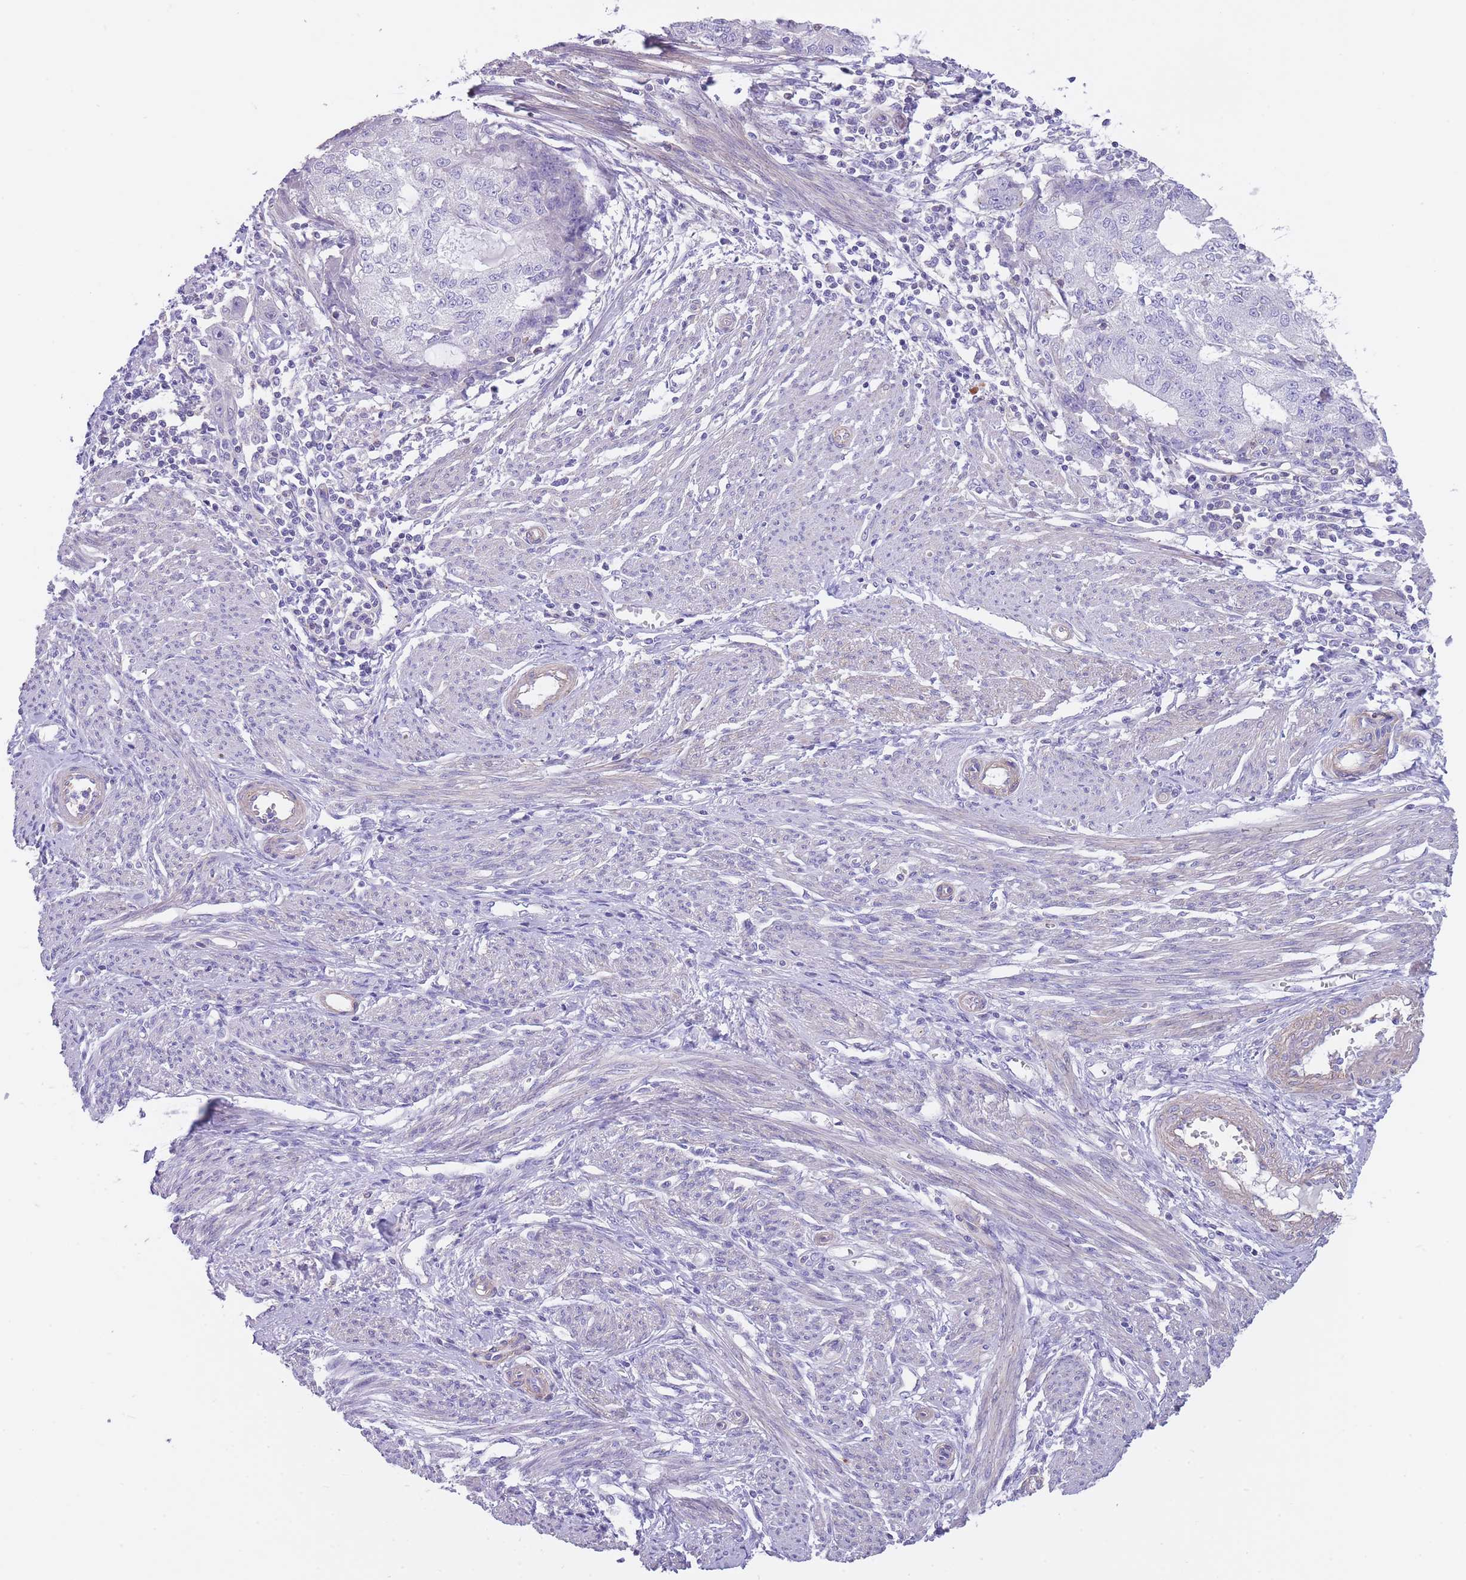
{"staining": {"intensity": "negative", "quantity": "none", "location": "none"}, "tissue": "endometrial cancer", "cell_type": "Tumor cells", "image_type": "cancer", "snomed": [{"axis": "morphology", "description": "Adenocarcinoma, NOS"}, {"axis": "topography", "description": "Endometrium"}], "caption": "This is a photomicrograph of IHC staining of endometrial cancer (adenocarcinoma), which shows no positivity in tumor cells. (Stains: DAB (3,3'-diaminobenzidine) immunohistochemistry (IHC) with hematoxylin counter stain, Microscopy: brightfield microscopy at high magnification).", "gene": "LDB3", "patient": {"sex": "female", "age": 56}}